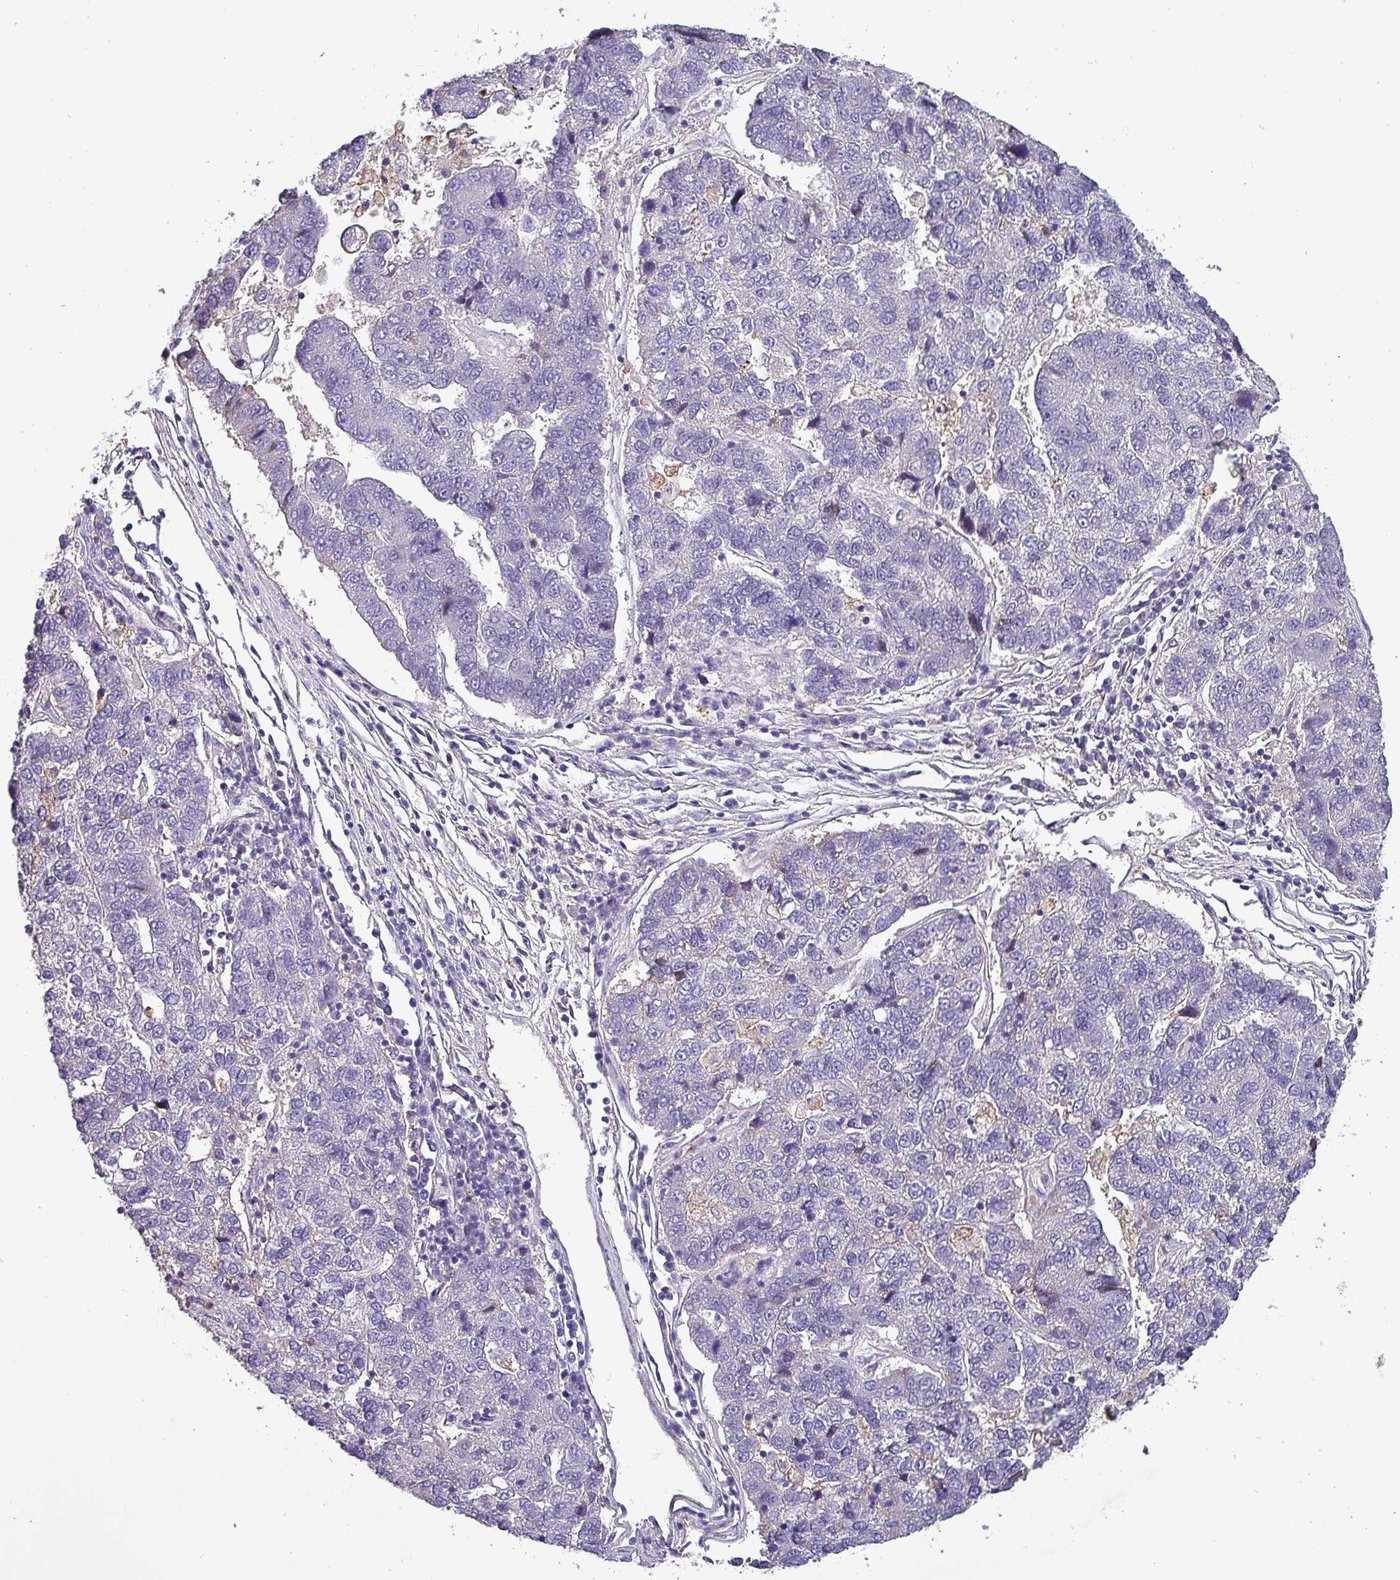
{"staining": {"intensity": "negative", "quantity": "none", "location": "none"}, "tissue": "pancreatic cancer", "cell_type": "Tumor cells", "image_type": "cancer", "snomed": [{"axis": "morphology", "description": "Adenocarcinoma, NOS"}, {"axis": "topography", "description": "Pancreas"}], "caption": "This histopathology image is of adenocarcinoma (pancreatic) stained with immunohistochemistry to label a protein in brown with the nuclei are counter-stained blue. There is no staining in tumor cells.", "gene": "HTRA4", "patient": {"sex": "female", "age": 61}}